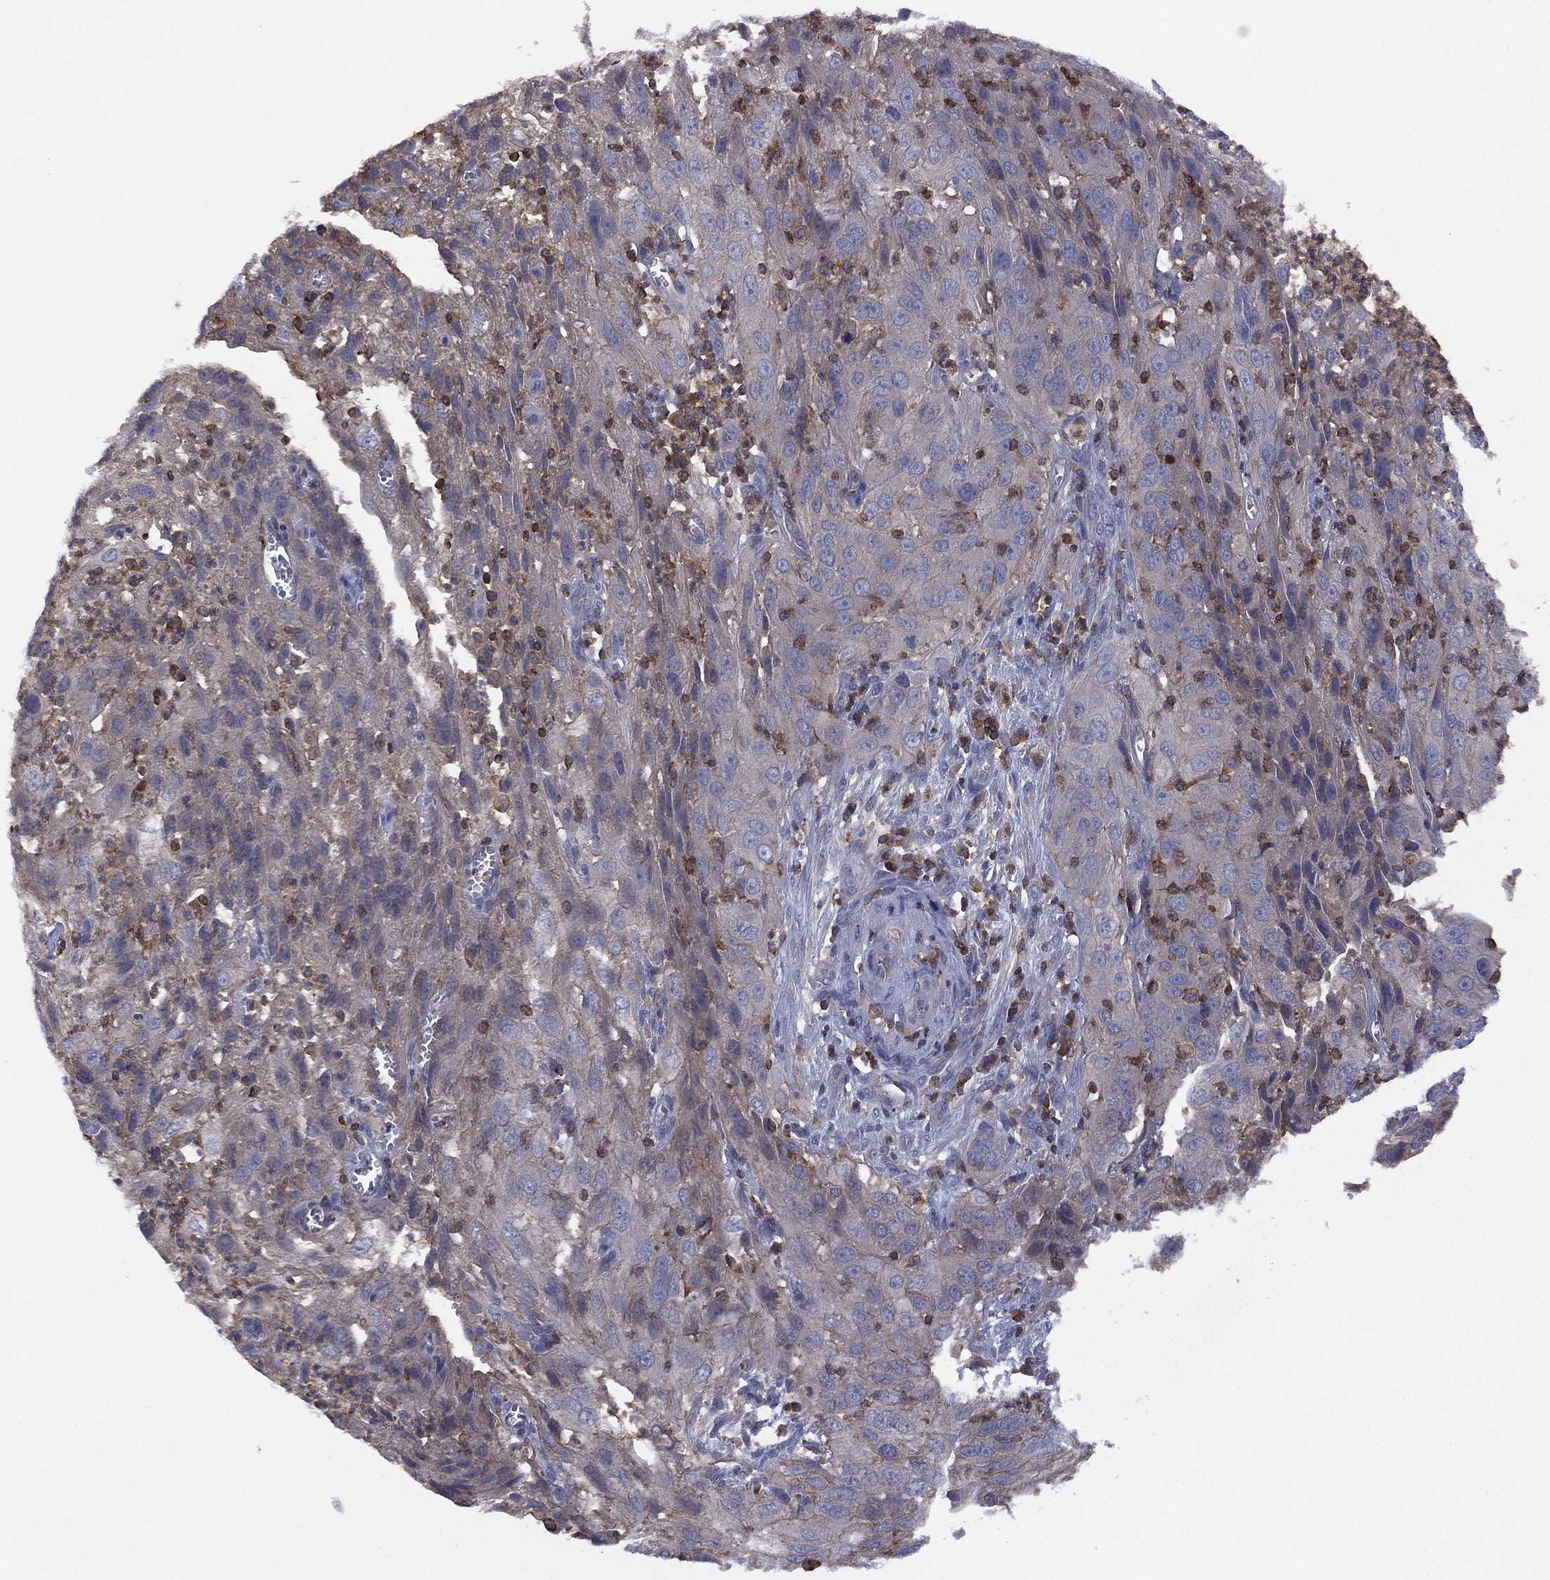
{"staining": {"intensity": "negative", "quantity": "none", "location": "none"}, "tissue": "cervical cancer", "cell_type": "Tumor cells", "image_type": "cancer", "snomed": [{"axis": "morphology", "description": "Squamous cell carcinoma, NOS"}, {"axis": "topography", "description": "Cervix"}], "caption": "Immunohistochemistry micrograph of human squamous cell carcinoma (cervical) stained for a protein (brown), which reveals no staining in tumor cells.", "gene": "DOCK8", "patient": {"sex": "female", "age": 32}}